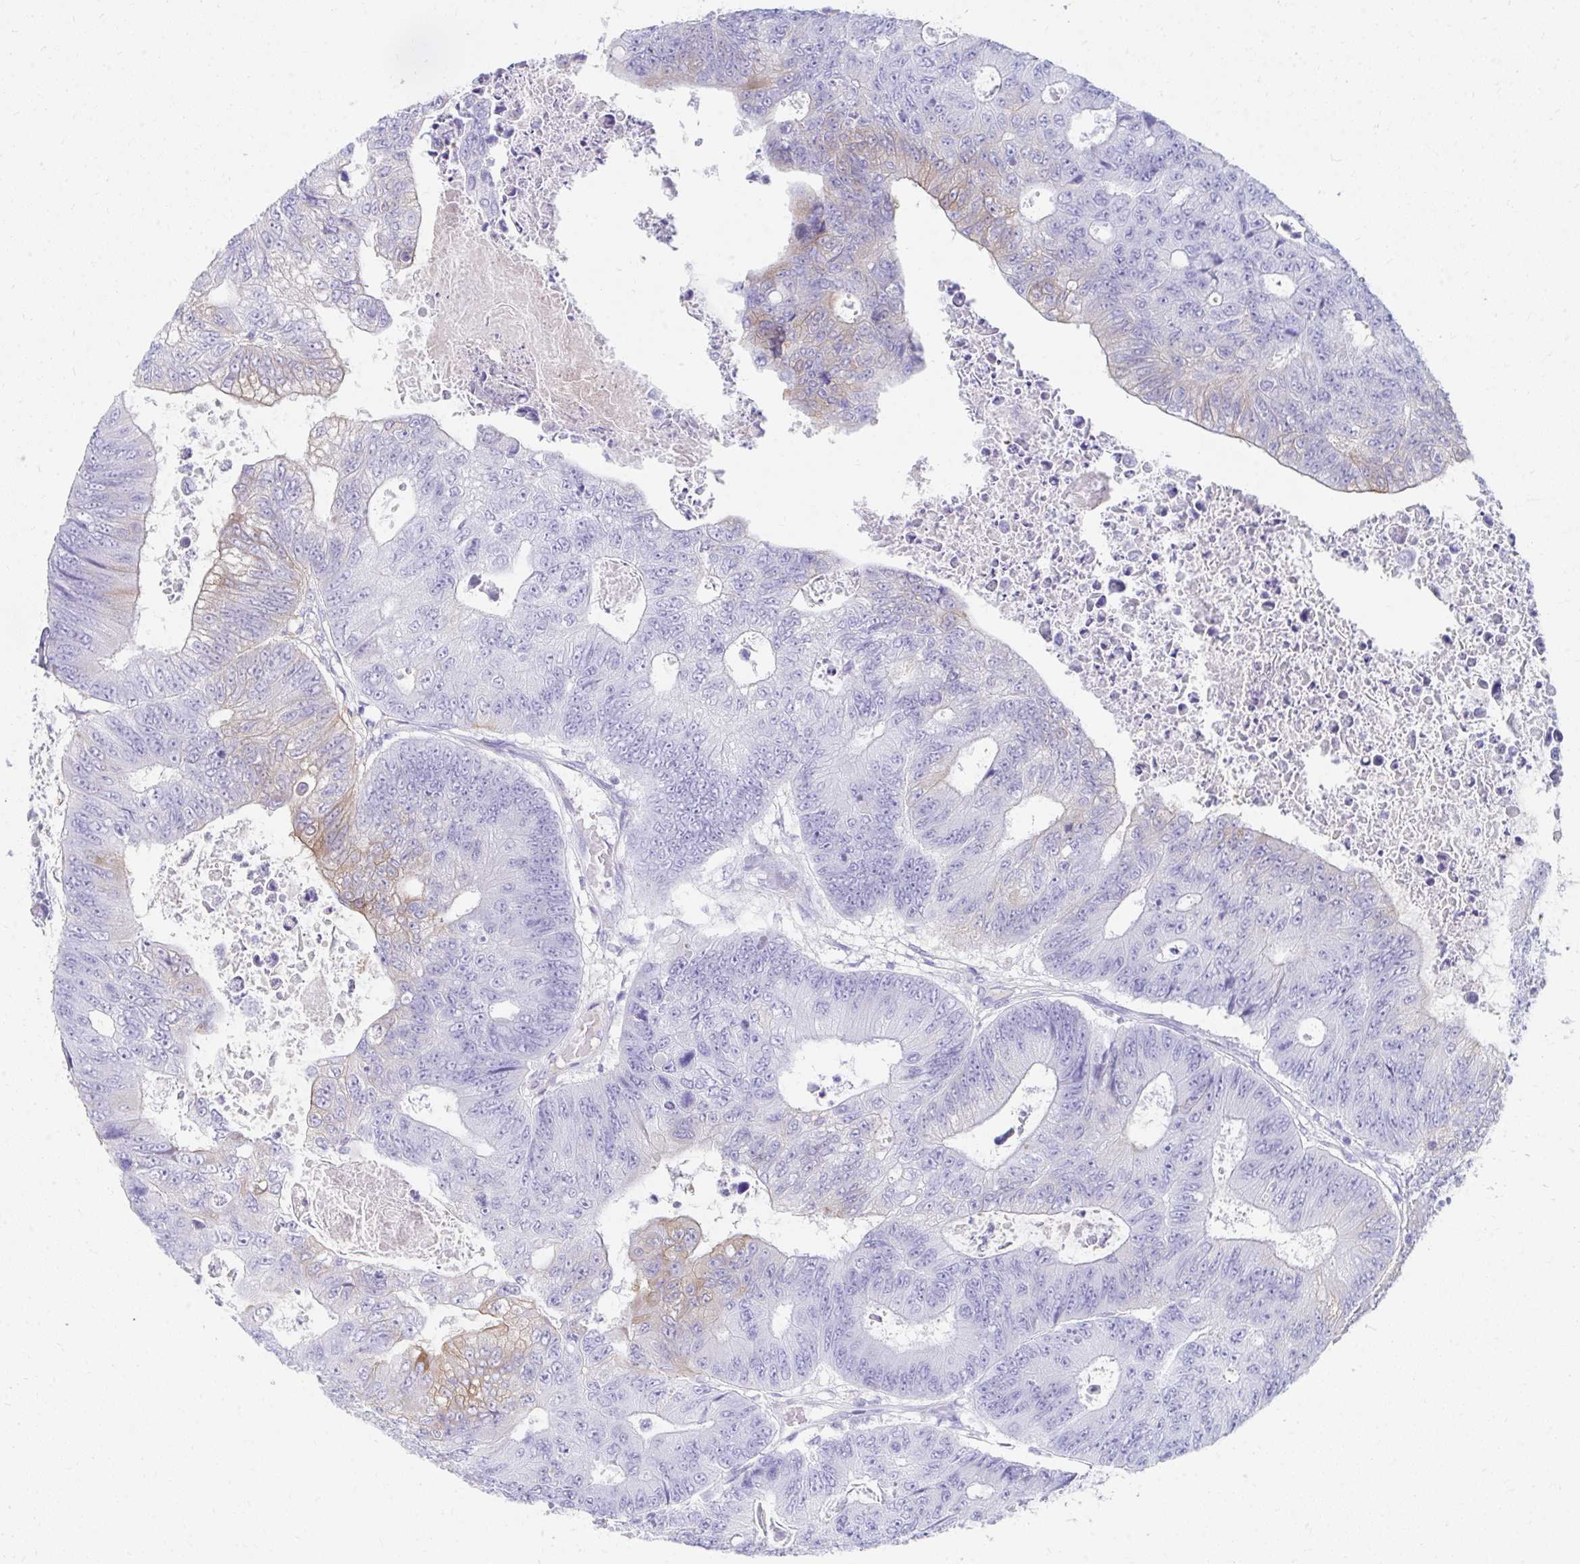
{"staining": {"intensity": "weak", "quantity": "<25%", "location": "cytoplasmic/membranous"}, "tissue": "colorectal cancer", "cell_type": "Tumor cells", "image_type": "cancer", "snomed": [{"axis": "morphology", "description": "Adenocarcinoma, NOS"}, {"axis": "topography", "description": "Colon"}], "caption": "Immunohistochemical staining of human colorectal cancer (adenocarcinoma) shows no significant expression in tumor cells. Nuclei are stained in blue.", "gene": "SEC14L3", "patient": {"sex": "female", "age": 48}}